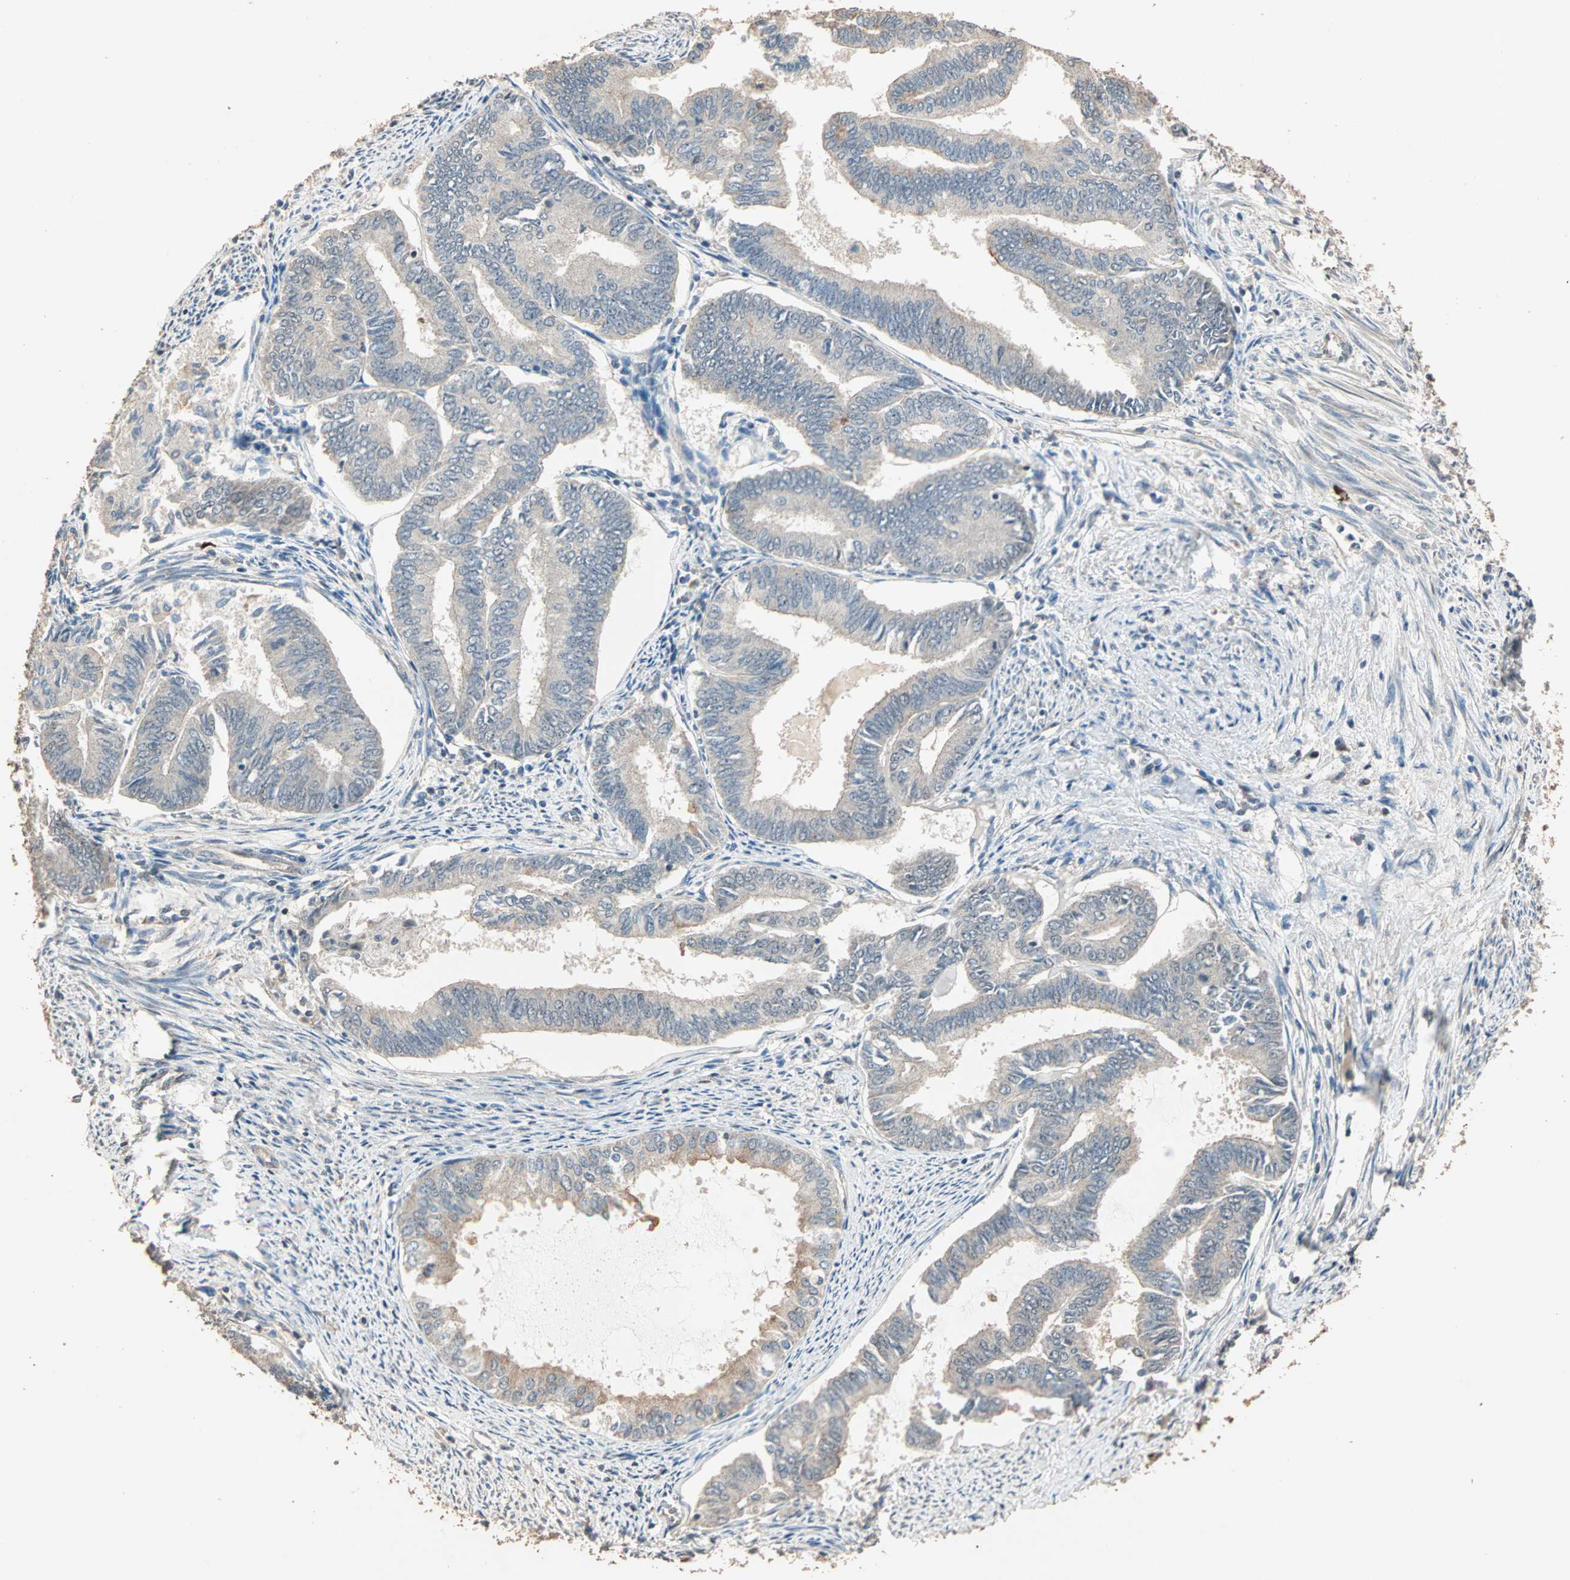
{"staining": {"intensity": "weak", "quantity": ">75%", "location": "cytoplasmic/membranous"}, "tissue": "endometrial cancer", "cell_type": "Tumor cells", "image_type": "cancer", "snomed": [{"axis": "morphology", "description": "Adenocarcinoma, NOS"}, {"axis": "topography", "description": "Endometrium"}], "caption": "Endometrial adenocarcinoma was stained to show a protein in brown. There is low levels of weak cytoplasmic/membranous expression in approximately >75% of tumor cells.", "gene": "ZBTB33", "patient": {"sex": "female", "age": 86}}